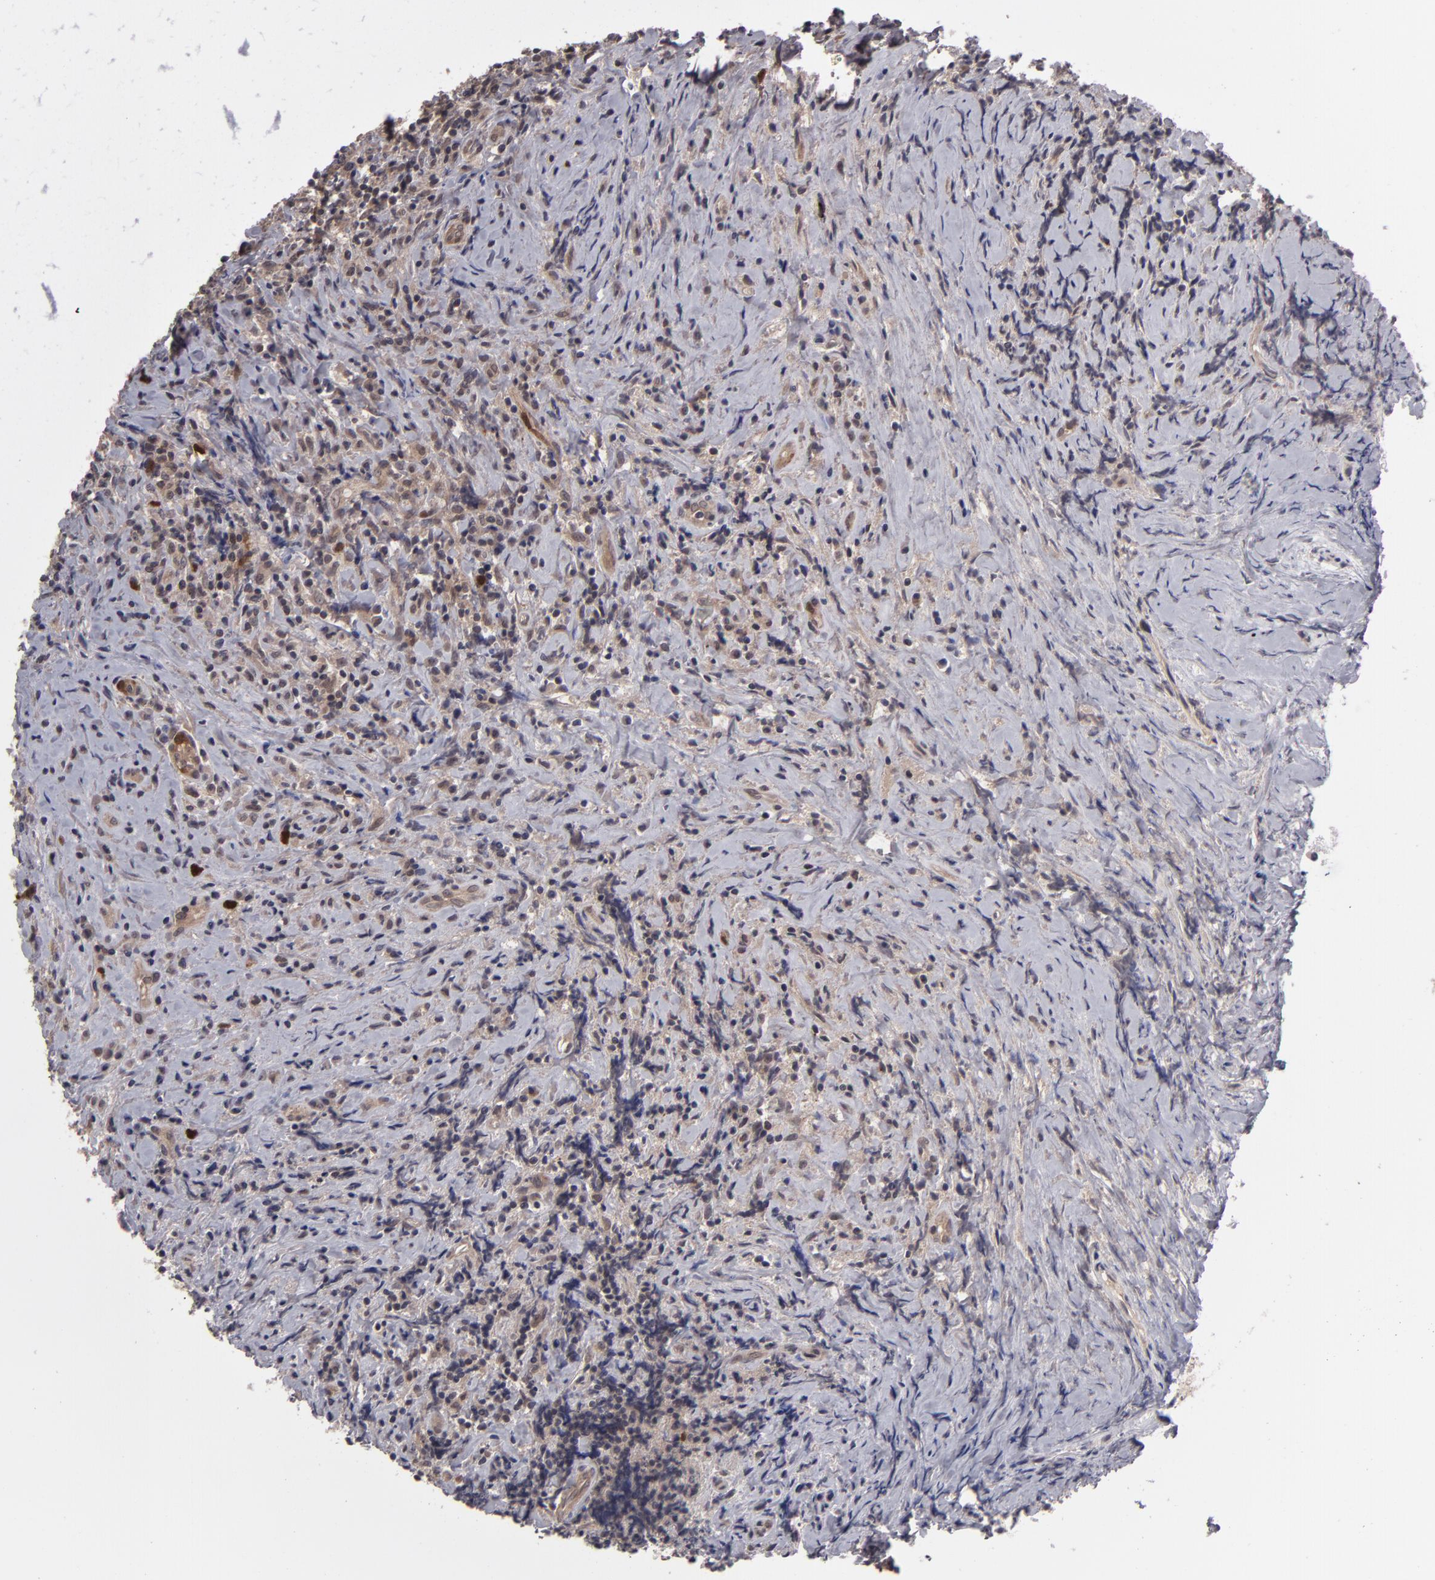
{"staining": {"intensity": "moderate", "quantity": ">75%", "location": "cytoplasmic/membranous,nuclear"}, "tissue": "lymphoma", "cell_type": "Tumor cells", "image_type": "cancer", "snomed": [{"axis": "morphology", "description": "Hodgkin's disease, NOS"}, {"axis": "topography", "description": "Lymph node"}], "caption": "A brown stain shows moderate cytoplasmic/membranous and nuclear positivity of a protein in lymphoma tumor cells.", "gene": "TYMS", "patient": {"sex": "female", "age": 25}}